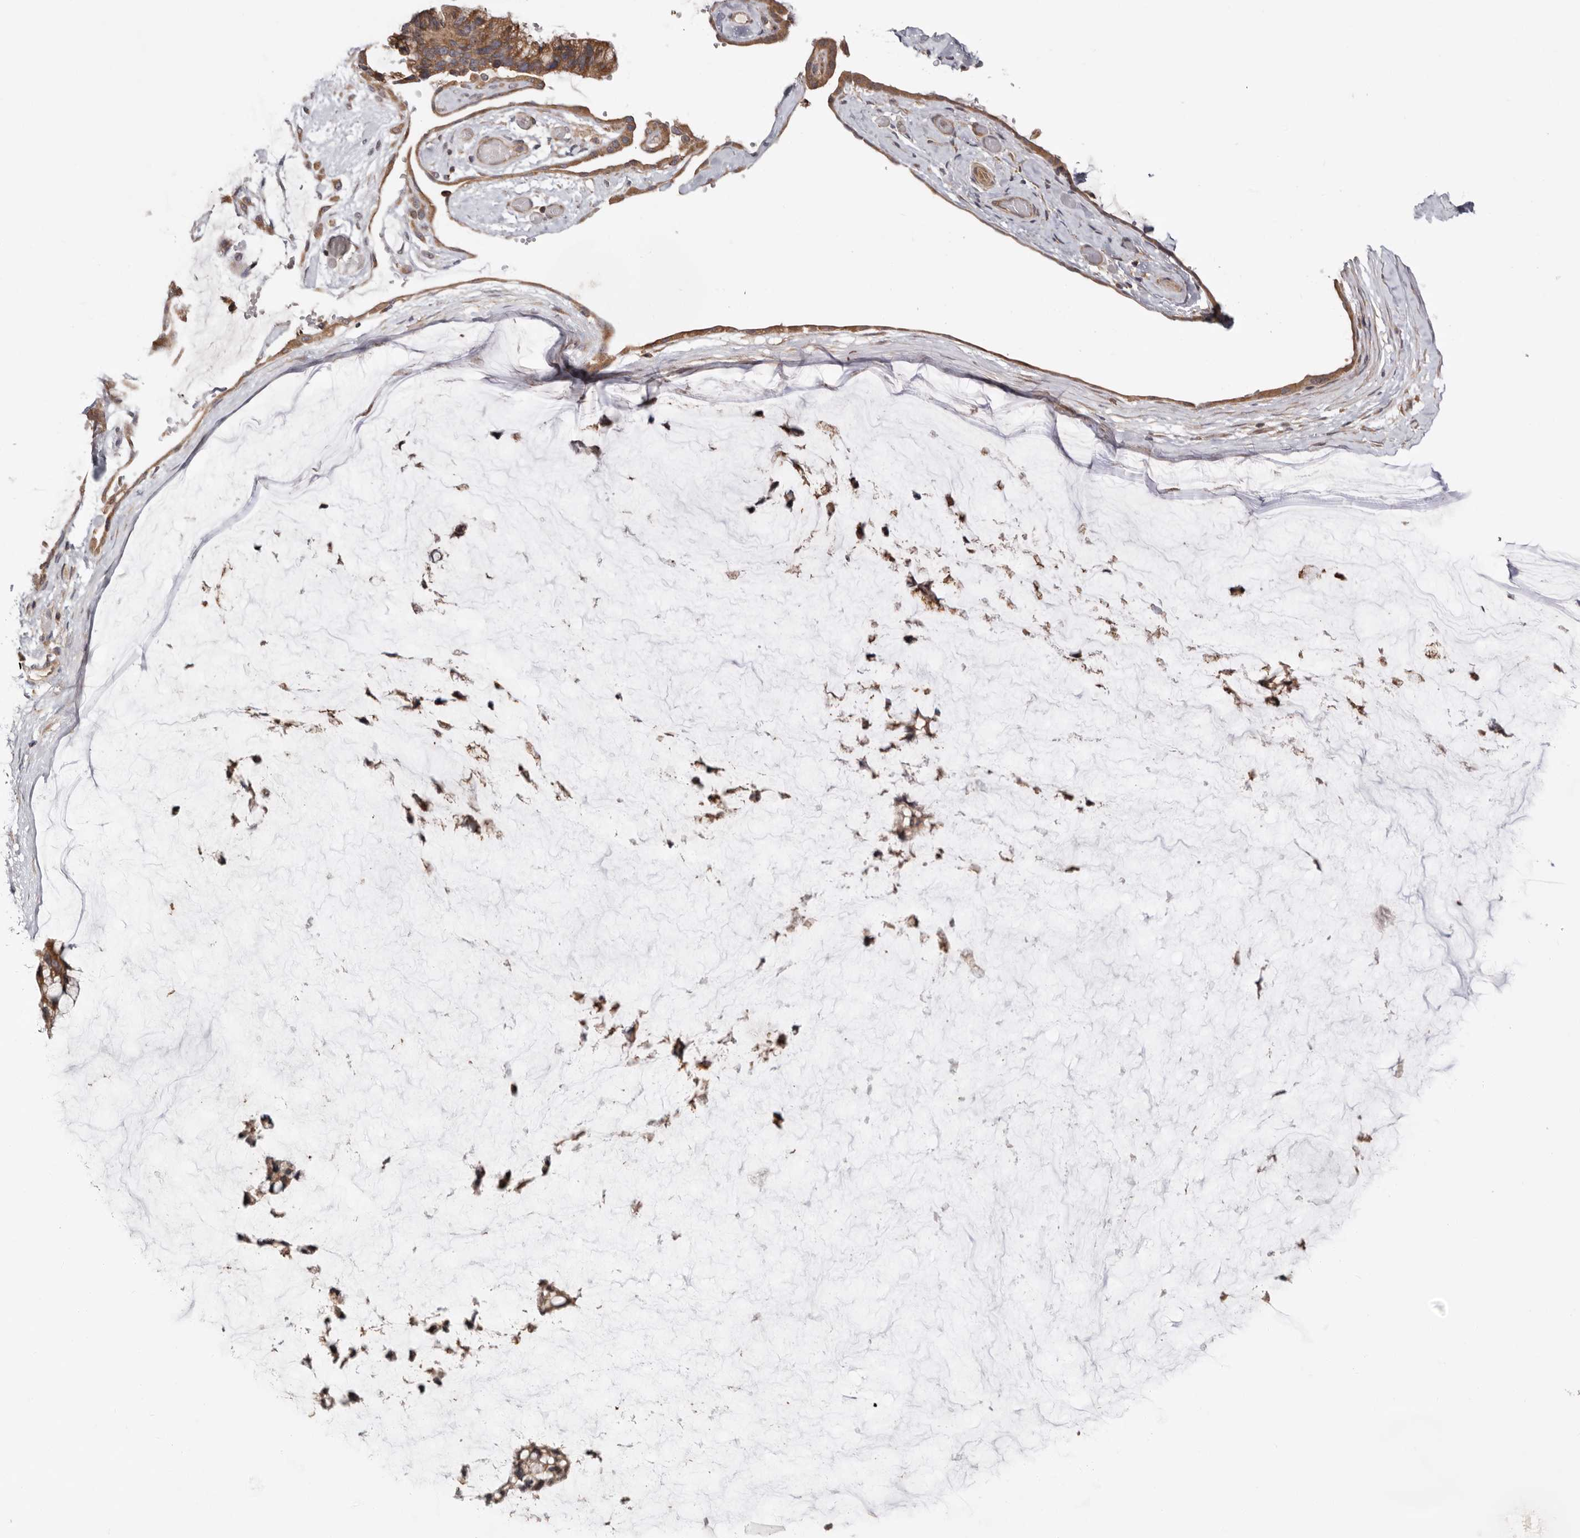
{"staining": {"intensity": "moderate", "quantity": ">75%", "location": "cytoplasmic/membranous"}, "tissue": "ovarian cancer", "cell_type": "Tumor cells", "image_type": "cancer", "snomed": [{"axis": "morphology", "description": "Cystadenocarcinoma, mucinous, NOS"}, {"axis": "topography", "description": "Ovary"}], "caption": "Immunohistochemical staining of human ovarian mucinous cystadenocarcinoma exhibits medium levels of moderate cytoplasmic/membranous protein positivity in about >75% of tumor cells.", "gene": "TMUB1", "patient": {"sex": "female", "age": 39}}